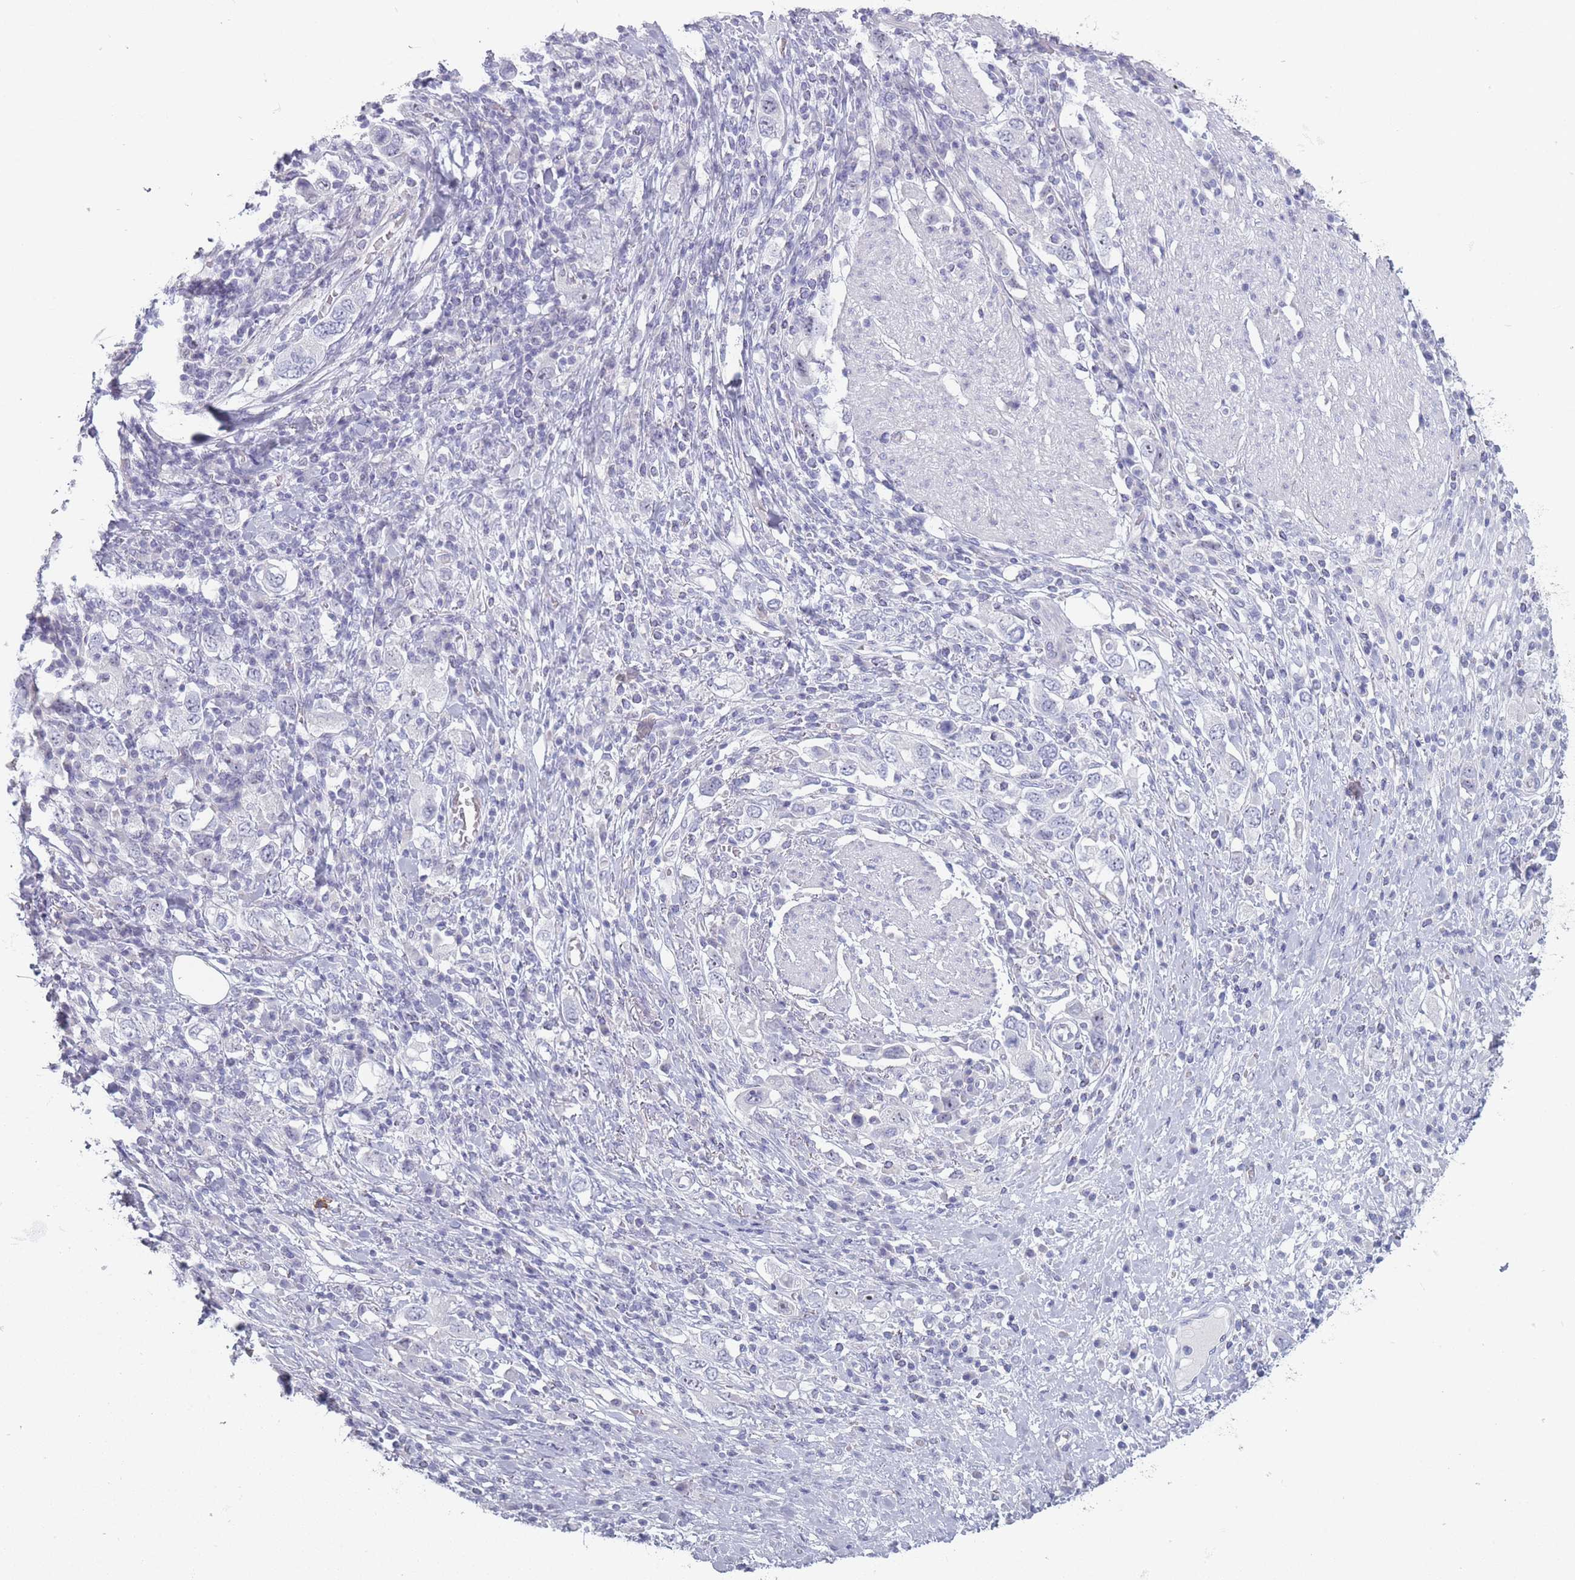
{"staining": {"intensity": "negative", "quantity": "none", "location": "none"}, "tissue": "stomach cancer", "cell_type": "Tumor cells", "image_type": "cancer", "snomed": [{"axis": "morphology", "description": "Adenocarcinoma, NOS"}, {"axis": "topography", "description": "Stomach, upper"}, {"axis": "topography", "description": "Stomach"}], "caption": "A photomicrograph of human adenocarcinoma (stomach) is negative for staining in tumor cells. Brightfield microscopy of immunohistochemistry stained with DAB (brown) and hematoxylin (blue), captured at high magnification.", "gene": "ROS1", "patient": {"sex": "male", "age": 62}}